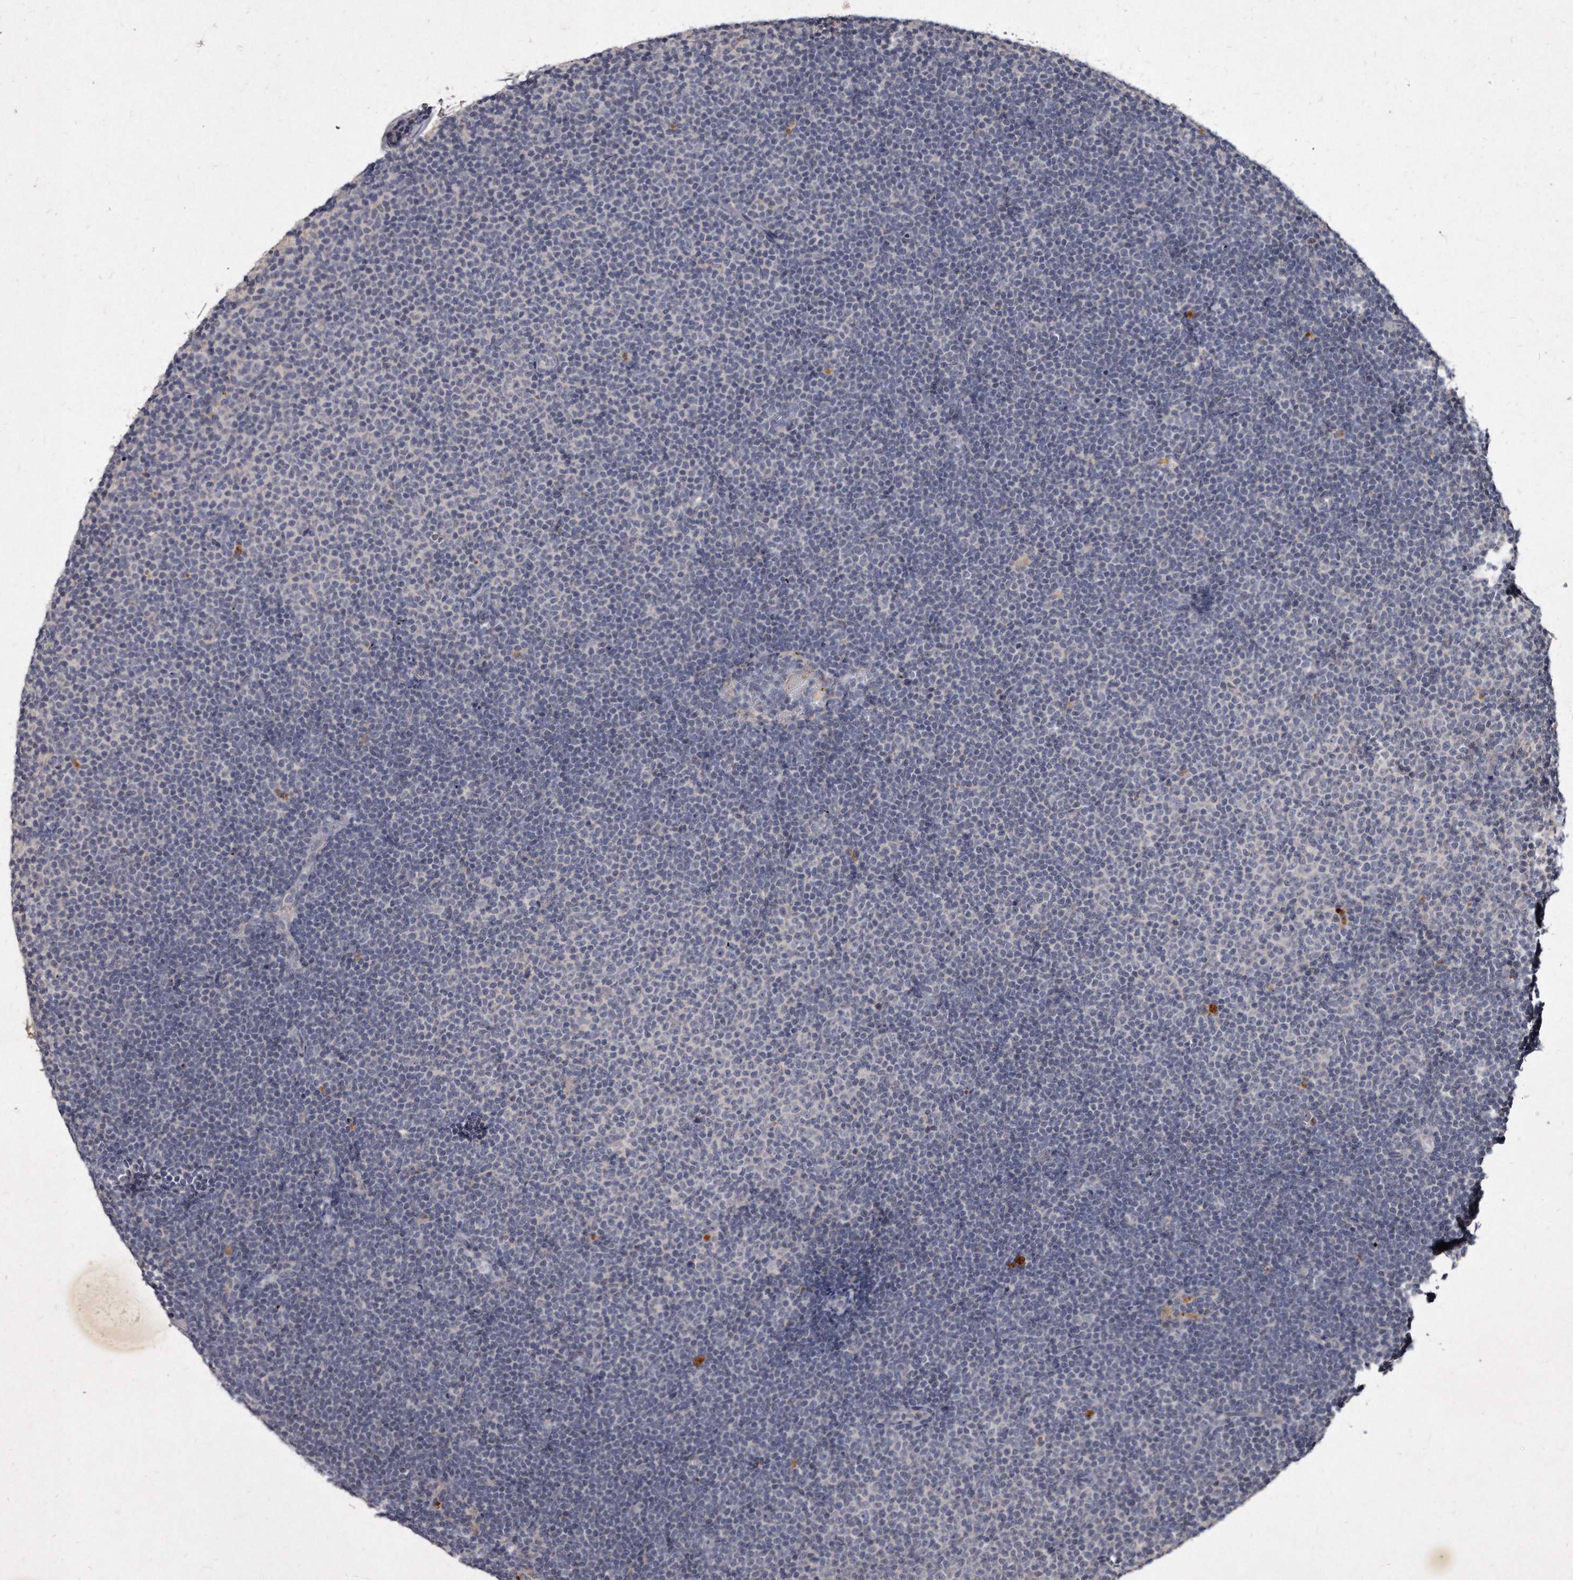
{"staining": {"intensity": "negative", "quantity": "none", "location": "none"}, "tissue": "lymphoma", "cell_type": "Tumor cells", "image_type": "cancer", "snomed": [{"axis": "morphology", "description": "Malignant lymphoma, non-Hodgkin's type, Low grade"}, {"axis": "topography", "description": "Lymph node"}], "caption": "Immunohistochemistry of malignant lymphoma, non-Hodgkin's type (low-grade) shows no positivity in tumor cells. The staining was performed using DAB to visualize the protein expression in brown, while the nuclei were stained in blue with hematoxylin (Magnification: 20x).", "gene": "KLHDC3", "patient": {"sex": "female", "age": 53}}